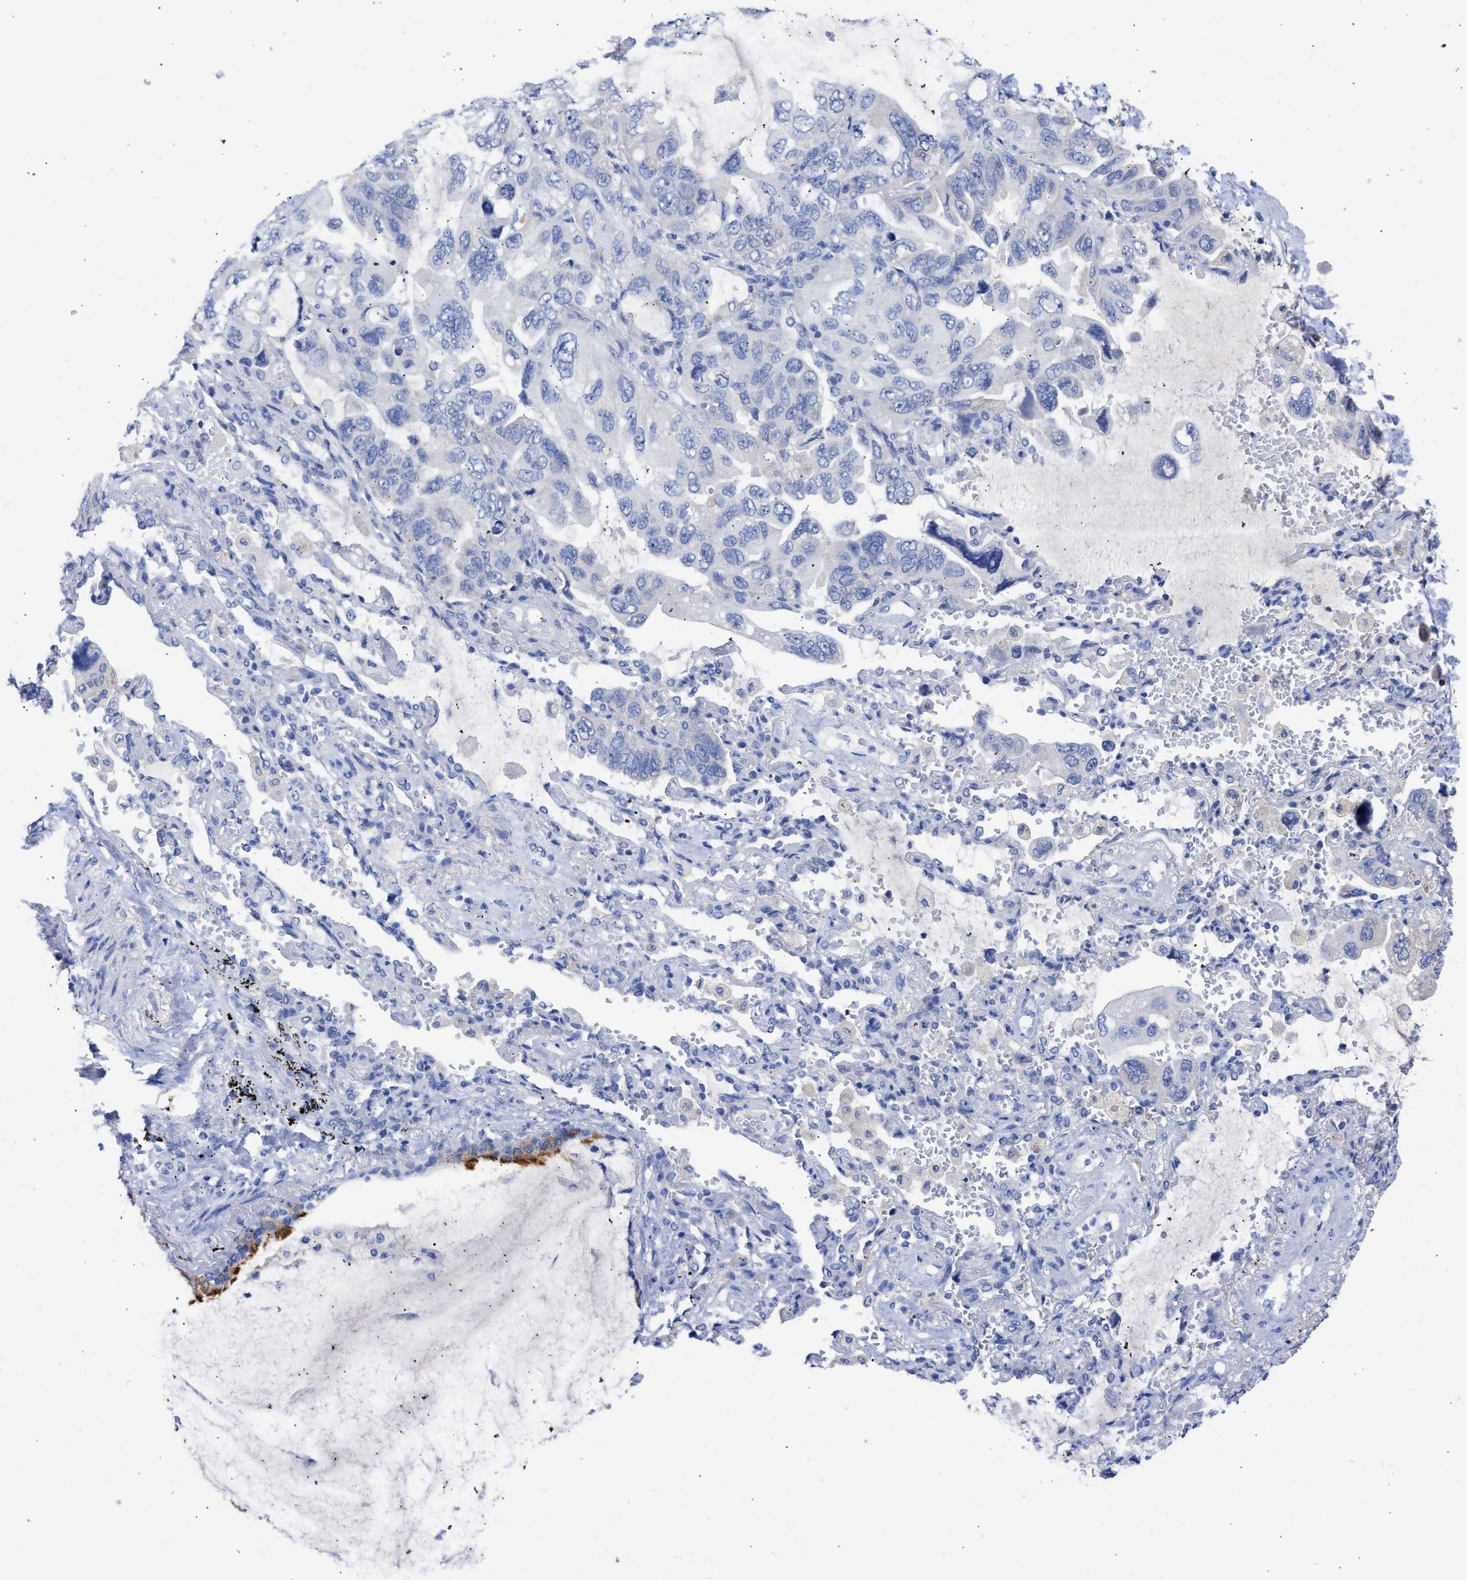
{"staining": {"intensity": "negative", "quantity": "none", "location": "none"}, "tissue": "lung cancer", "cell_type": "Tumor cells", "image_type": "cancer", "snomed": [{"axis": "morphology", "description": "Squamous cell carcinoma, NOS"}, {"axis": "topography", "description": "Lung"}], "caption": "A high-resolution micrograph shows IHC staining of lung squamous cell carcinoma, which shows no significant expression in tumor cells.", "gene": "RSPH1", "patient": {"sex": "female", "age": 73}}